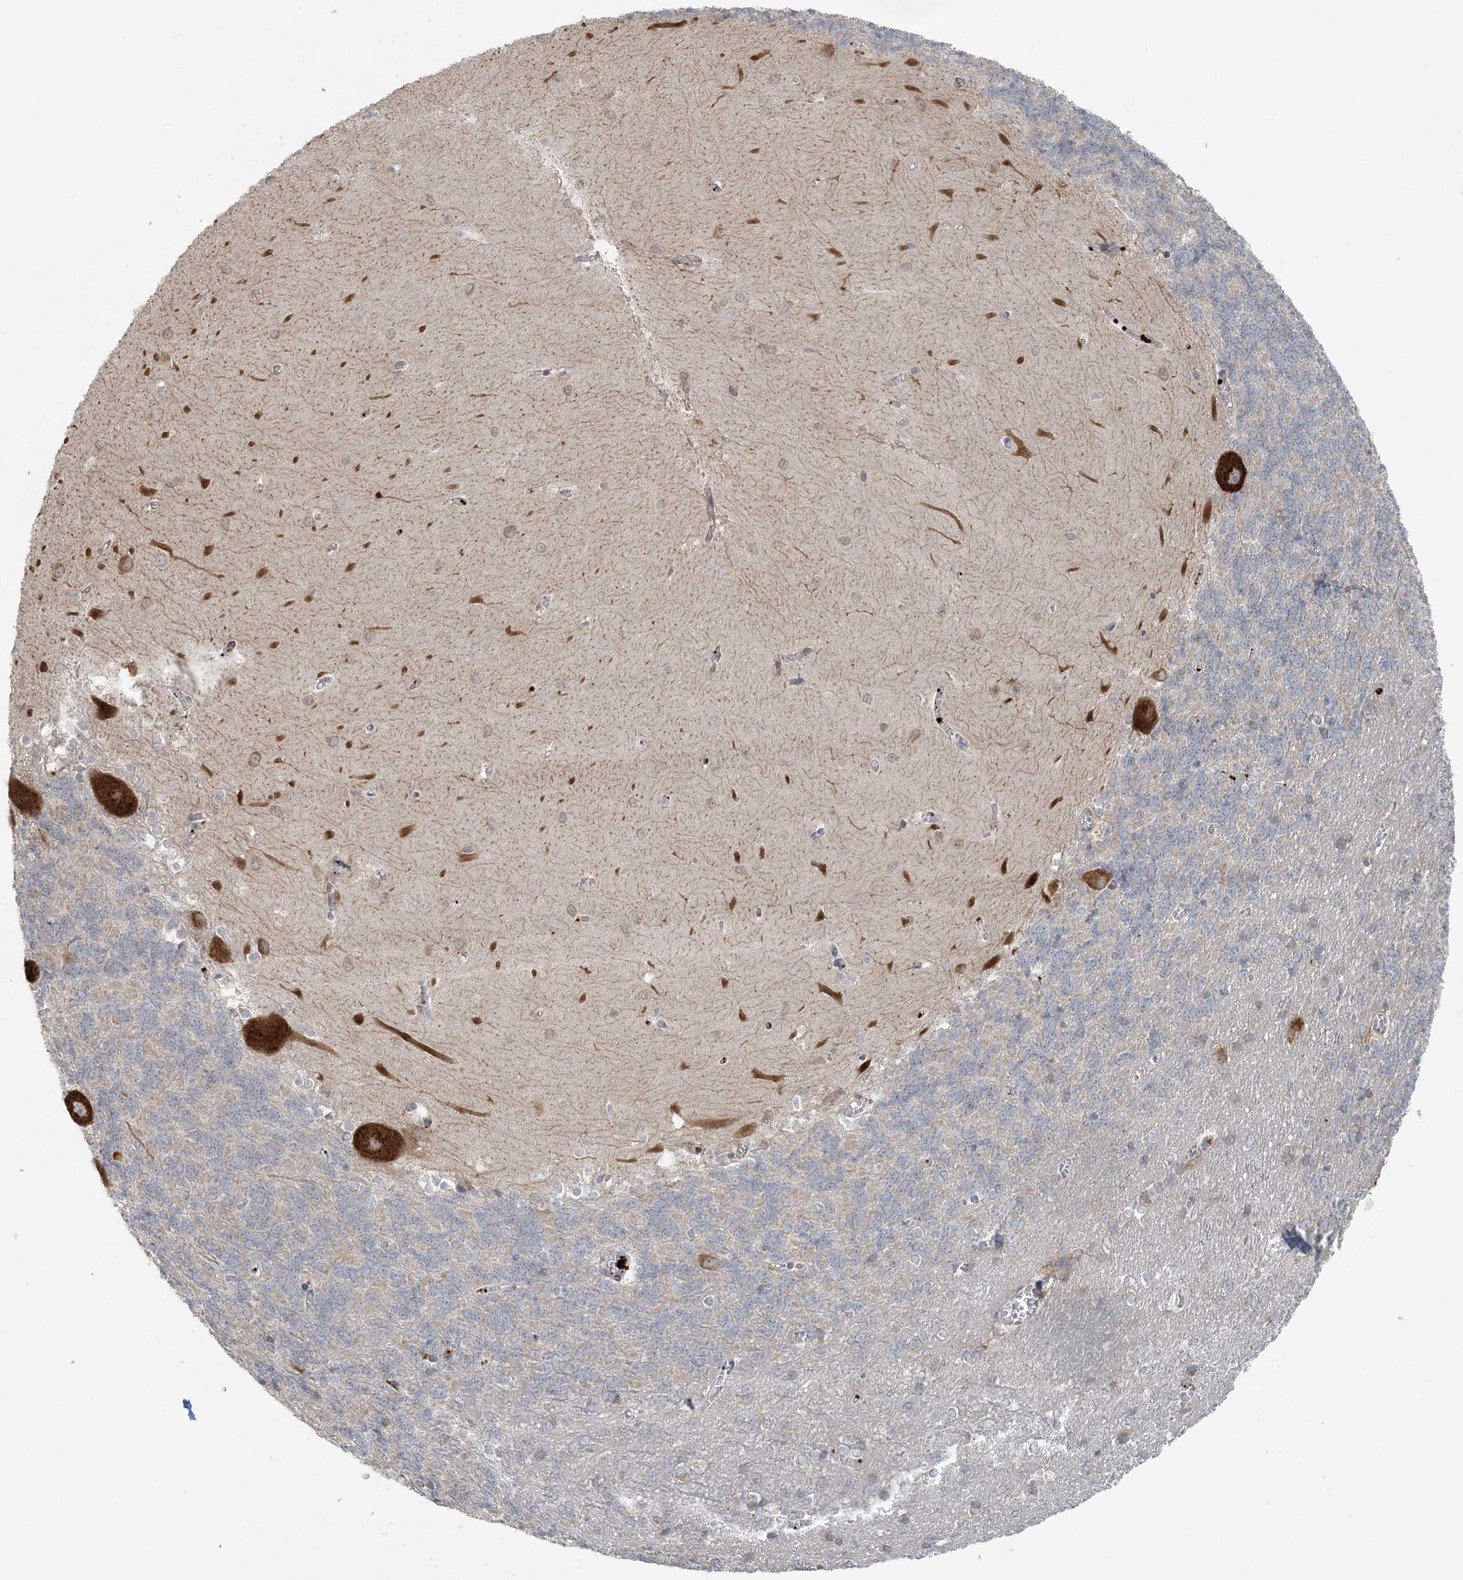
{"staining": {"intensity": "negative", "quantity": "none", "location": "none"}, "tissue": "cerebellum", "cell_type": "Cells in granular layer", "image_type": "normal", "snomed": [{"axis": "morphology", "description": "Normal tissue, NOS"}, {"axis": "topography", "description": "Cerebellum"}], "caption": "Immunohistochemistry micrograph of benign cerebellum: cerebellum stained with DAB displays no significant protein positivity in cells in granular layer. (Brightfield microscopy of DAB IHC at high magnification).", "gene": "ZNF263", "patient": {"sex": "male", "age": 37}}